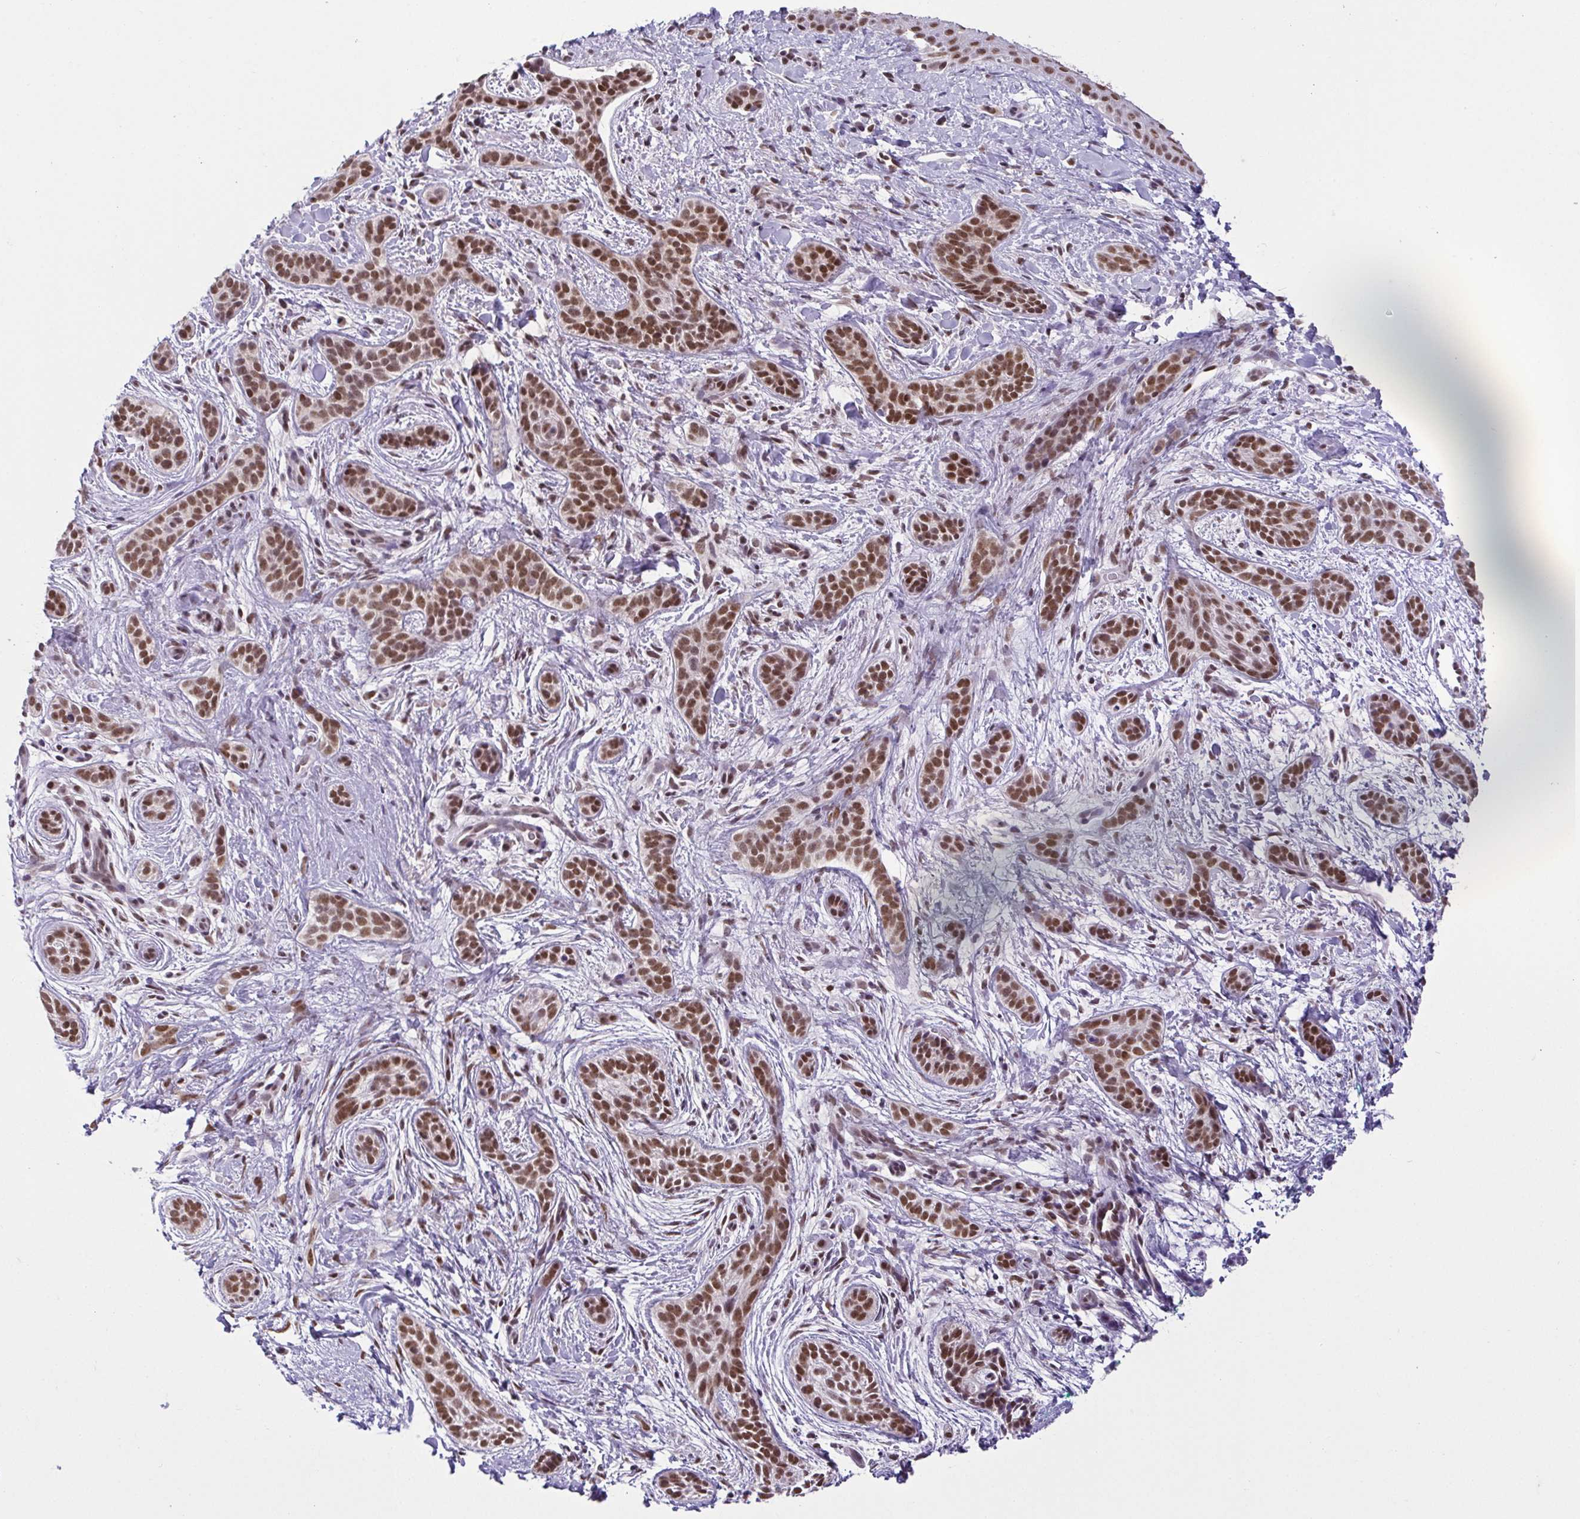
{"staining": {"intensity": "strong", "quantity": ">75%", "location": "nuclear"}, "tissue": "skin cancer", "cell_type": "Tumor cells", "image_type": "cancer", "snomed": [{"axis": "morphology", "description": "Basal cell carcinoma"}, {"axis": "topography", "description": "Skin"}], "caption": "Protein staining shows strong nuclear expression in approximately >75% of tumor cells in skin cancer.", "gene": "RBM3", "patient": {"sex": "male", "age": 63}}